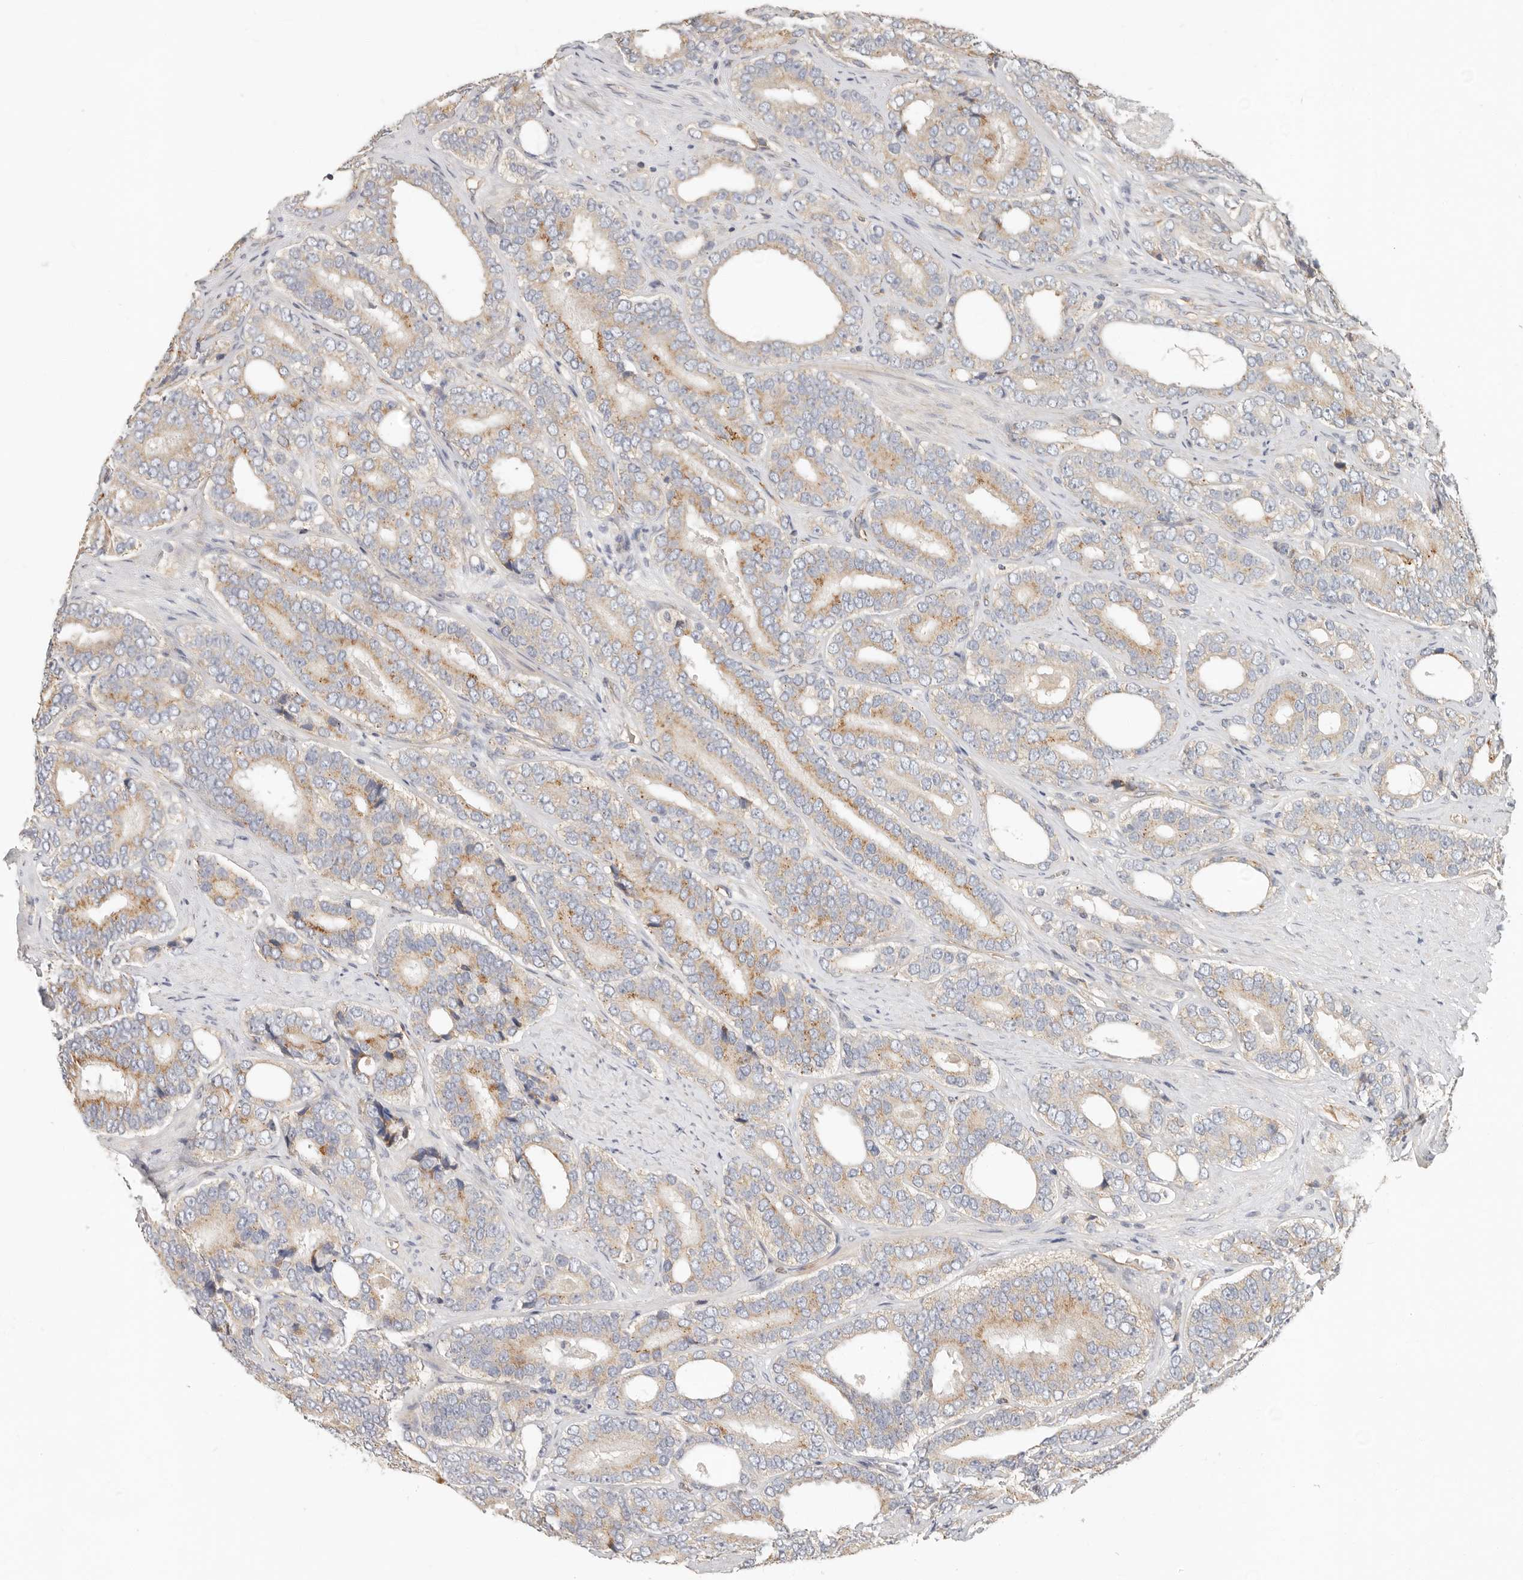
{"staining": {"intensity": "moderate", "quantity": "<25%", "location": "cytoplasmic/membranous"}, "tissue": "prostate cancer", "cell_type": "Tumor cells", "image_type": "cancer", "snomed": [{"axis": "morphology", "description": "Adenocarcinoma, High grade"}, {"axis": "topography", "description": "Prostate"}], "caption": "A photomicrograph of prostate cancer stained for a protein shows moderate cytoplasmic/membranous brown staining in tumor cells. (IHC, brightfield microscopy, high magnification).", "gene": "SPRING1", "patient": {"sex": "male", "age": 56}}